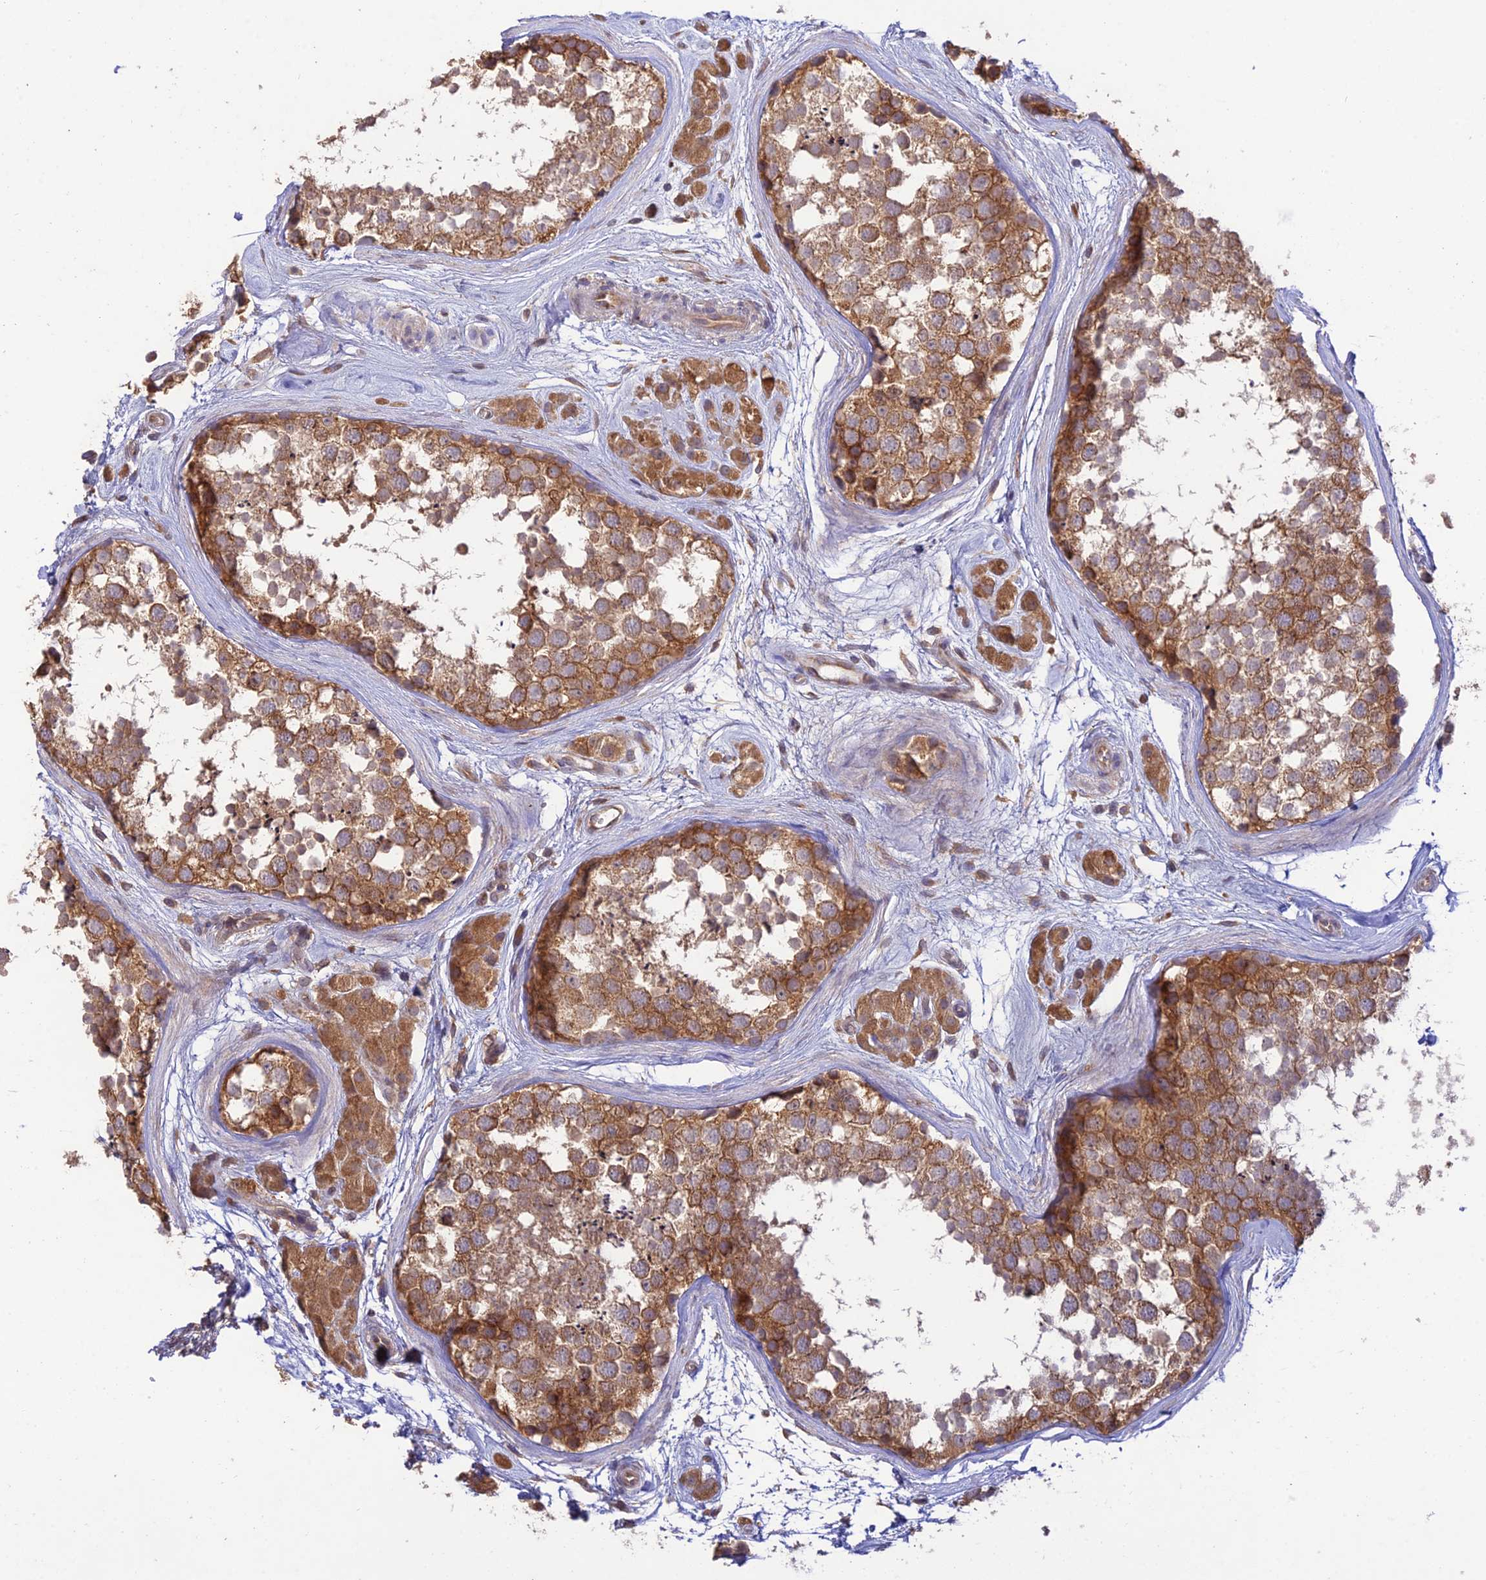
{"staining": {"intensity": "moderate", "quantity": ">75%", "location": "cytoplasmic/membranous"}, "tissue": "testis", "cell_type": "Cells in seminiferous ducts", "image_type": "normal", "snomed": [{"axis": "morphology", "description": "Normal tissue, NOS"}, {"axis": "topography", "description": "Testis"}], "caption": "IHC image of benign human testis stained for a protein (brown), which reveals medium levels of moderate cytoplasmic/membranous expression in about >75% of cells in seminiferous ducts.", "gene": "TMEM259", "patient": {"sex": "male", "age": 56}}